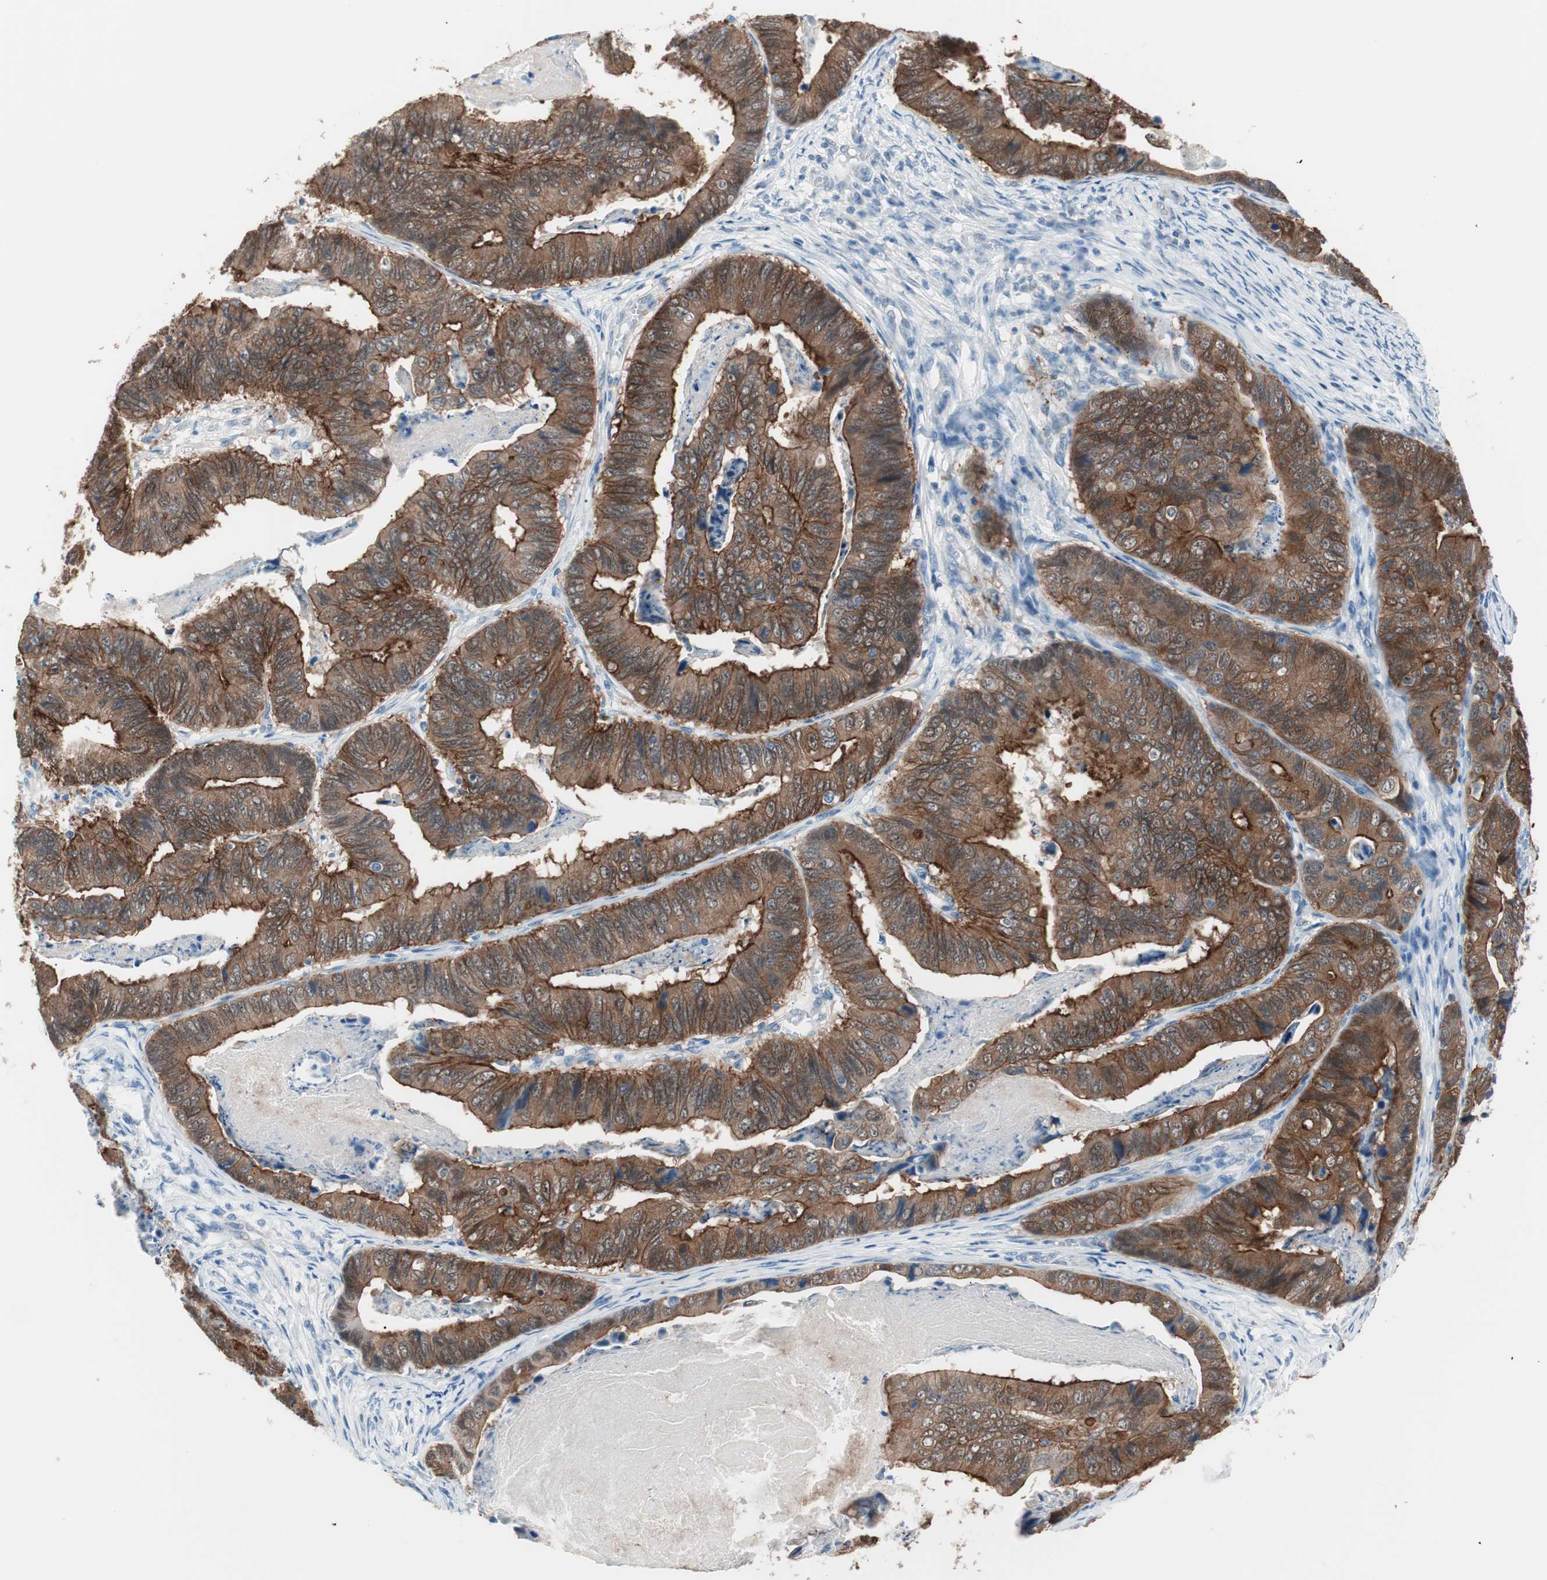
{"staining": {"intensity": "strong", "quantity": ">75%", "location": "cytoplasmic/membranous"}, "tissue": "stomach cancer", "cell_type": "Tumor cells", "image_type": "cancer", "snomed": [{"axis": "morphology", "description": "Adenocarcinoma, NOS"}, {"axis": "topography", "description": "Stomach, lower"}], "caption": "Immunohistochemistry (IHC) (DAB (3,3'-diaminobenzidine)) staining of human stomach cancer (adenocarcinoma) displays strong cytoplasmic/membranous protein staining in about >75% of tumor cells. The staining was performed using DAB to visualize the protein expression in brown, while the nuclei were stained in blue with hematoxylin (Magnification: 20x).", "gene": "VIL1", "patient": {"sex": "male", "age": 77}}